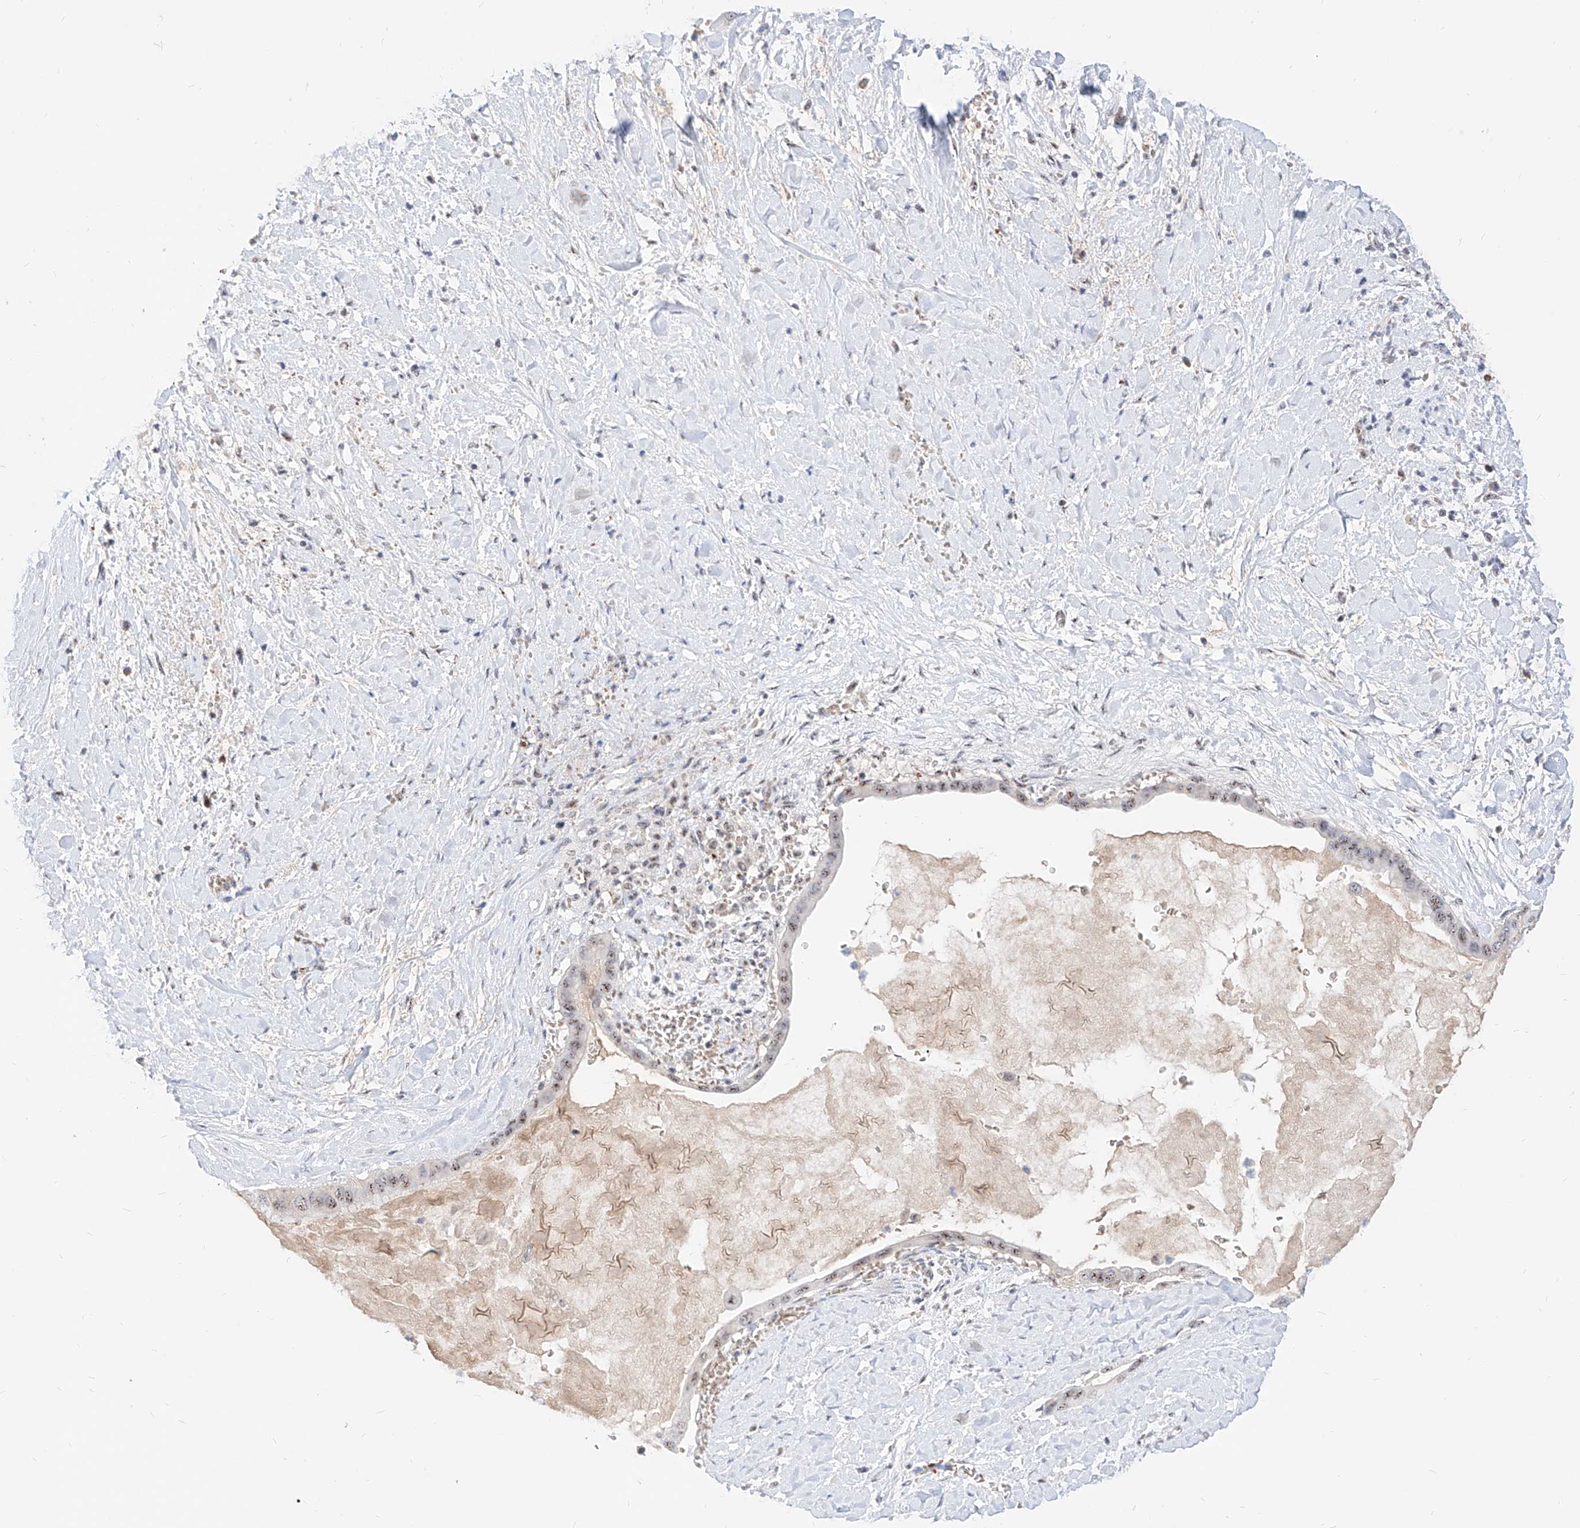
{"staining": {"intensity": "moderate", "quantity": ">75%", "location": "nuclear"}, "tissue": "pancreatic cancer", "cell_type": "Tumor cells", "image_type": "cancer", "snomed": [{"axis": "morphology", "description": "Adenocarcinoma, NOS"}, {"axis": "topography", "description": "Pancreas"}], "caption": "About >75% of tumor cells in adenocarcinoma (pancreatic) reveal moderate nuclear protein positivity as visualized by brown immunohistochemical staining.", "gene": "ZFP42", "patient": {"sex": "male", "age": 55}}